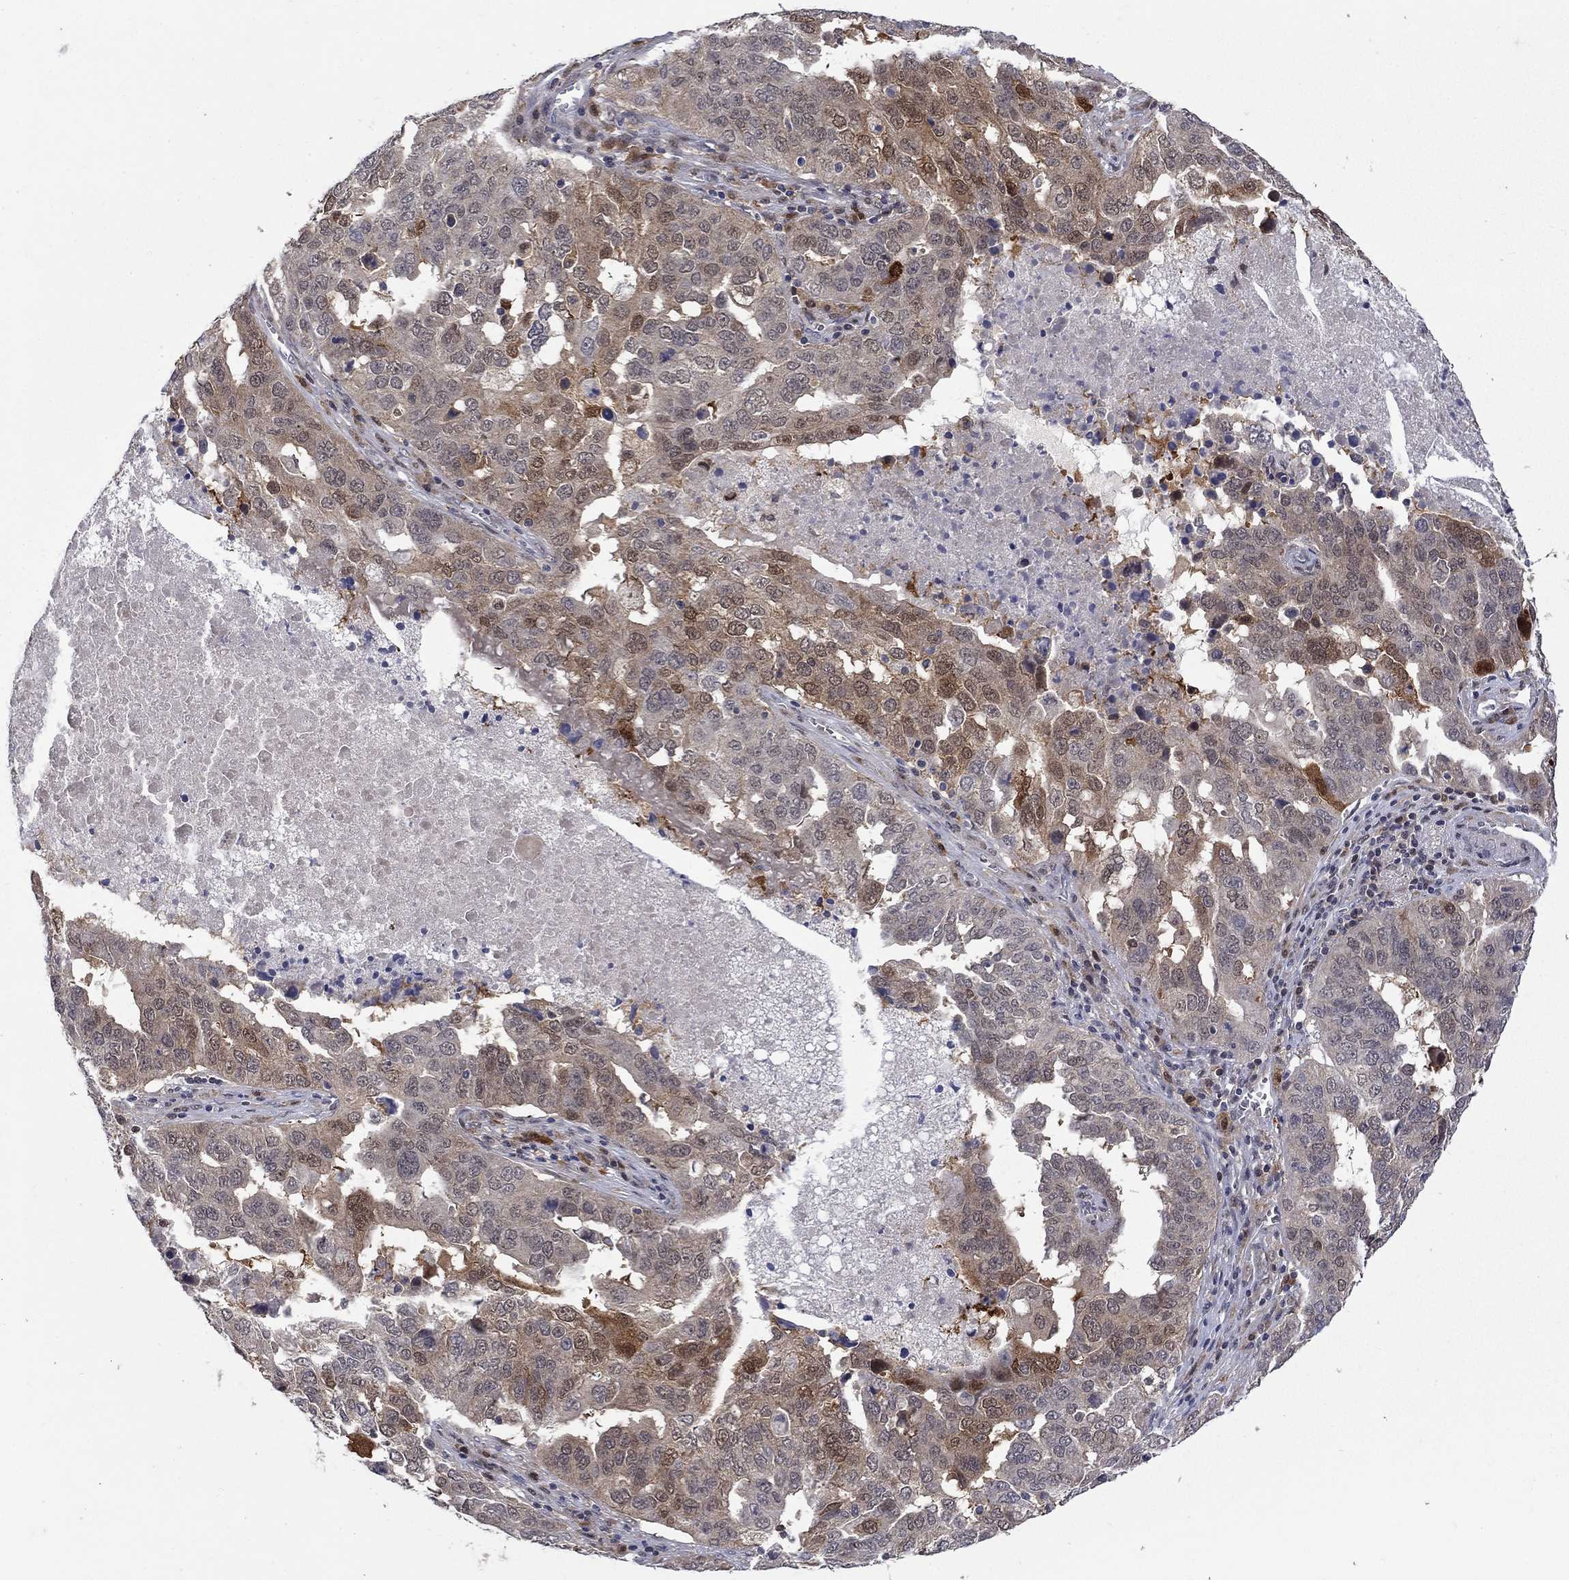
{"staining": {"intensity": "moderate", "quantity": "25%-75%", "location": "cytoplasmic/membranous"}, "tissue": "ovarian cancer", "cell_type": "Tumor cells", "image_type": "cancer", "snomed": [{"axis": "morphology", "description": "Carcinoma, endometroid"}, {"axis": "topography", "description": "Soft tissue"}, {"axis": "topography", "description": "Ovary"}], "caption": "Endometroid carcinoma (ovarian) stained for a protein (brown) displays moderate cytoplasmic/membranous positive positivity in about 25%-75% of tumor cells.", "gene": "CBR1", "patient": {"sex": "female", "age": 52}}